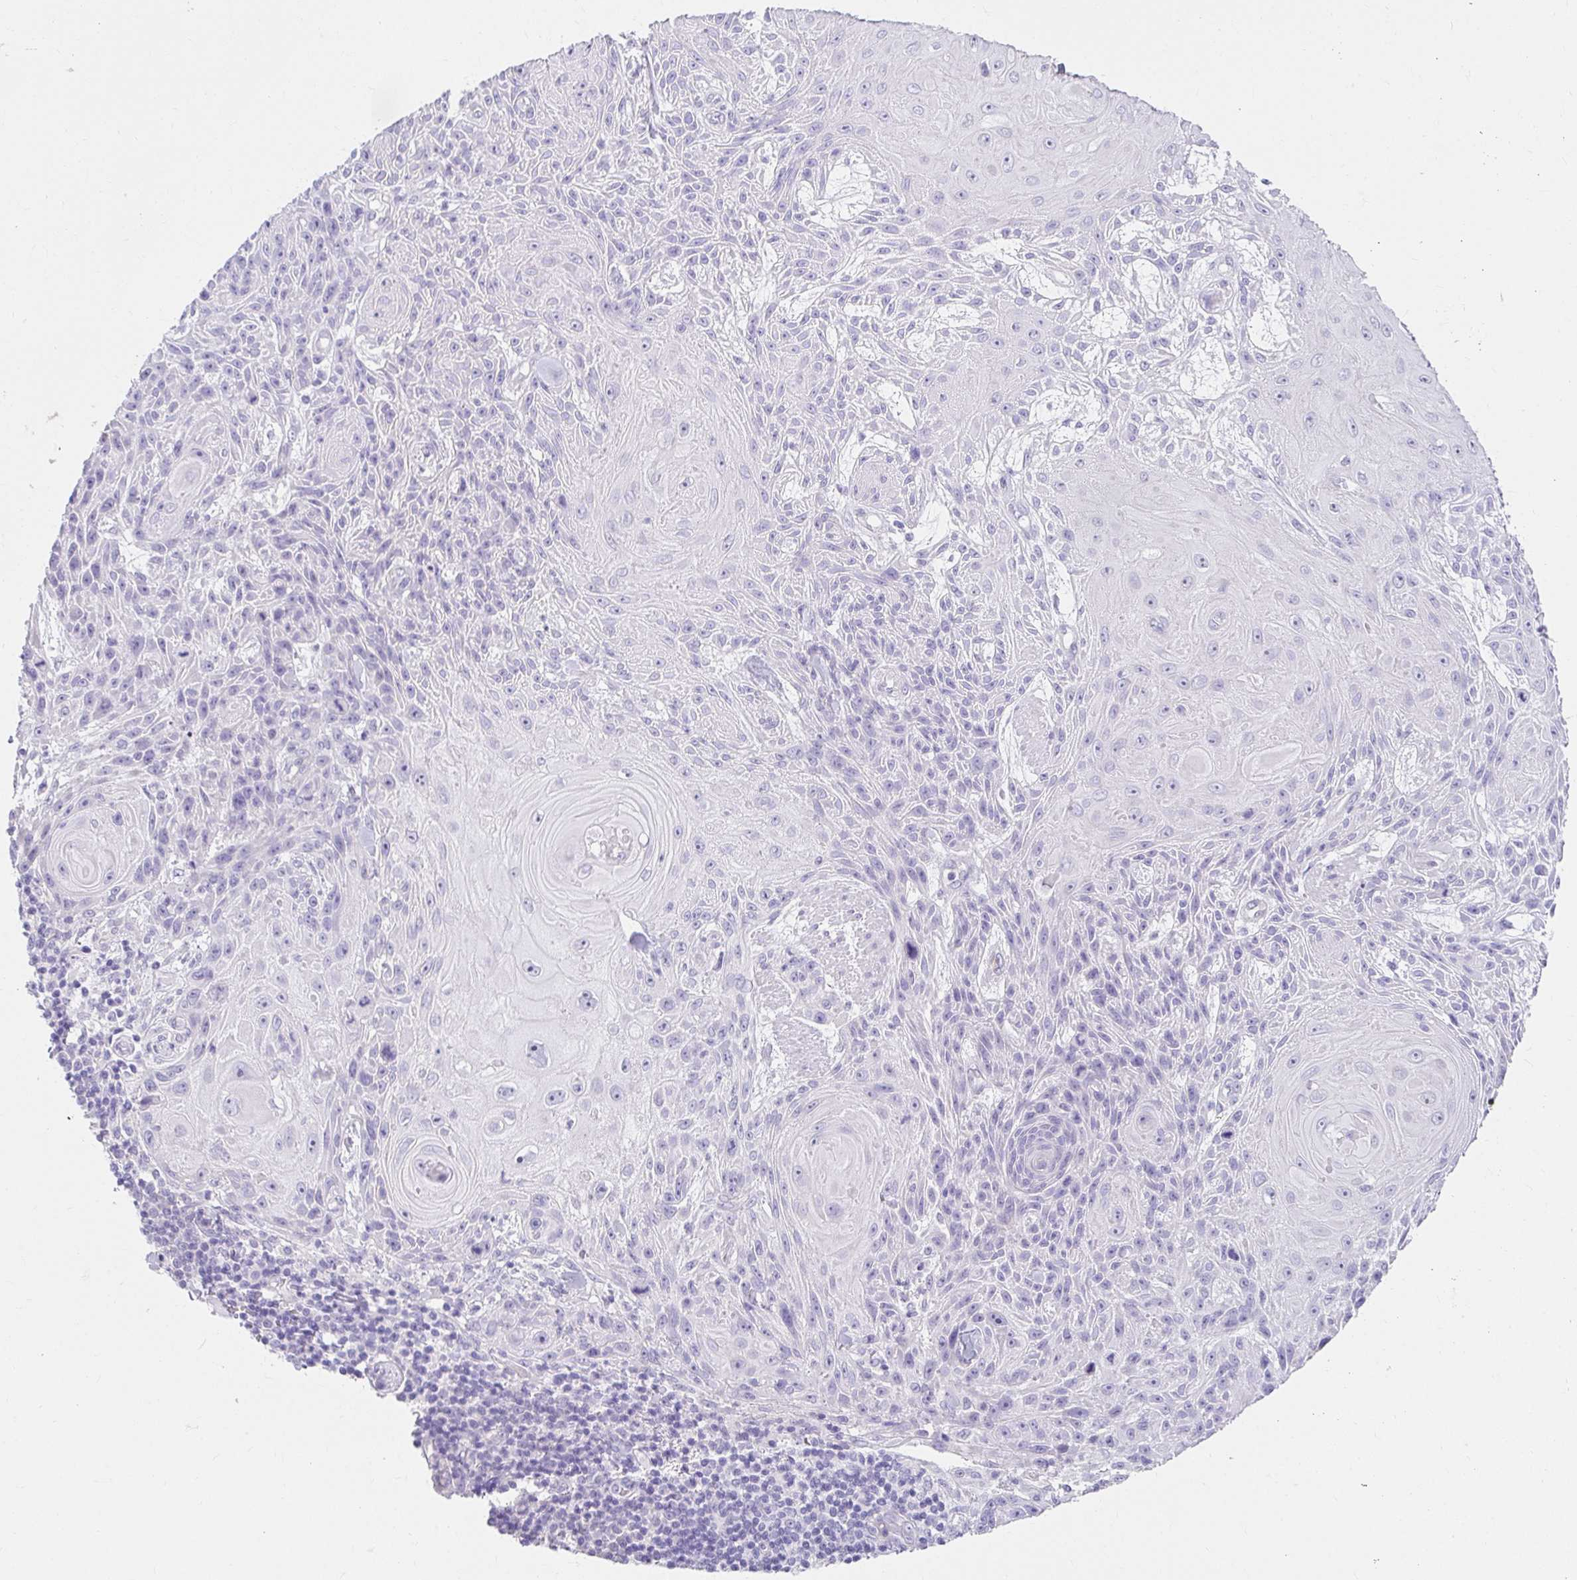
{"staining": {"intensity": "negative", "quantity": "none", "location": "none"}, "tissue": "skin cancer", "cell_type": "Tumor cells", "image_type": "cancer", "snomed": [{"axis": "morphology", "description": "Squamous cell carcinoma, NOS"}, {"axis": "topography", "description": "Skin"}], "caption": "The image shows no staining of tumor cells in skin cancer (squamous cell carcinoma).", "gene": "VGLL1", "patient": {"sex": "male", "age": 88}}